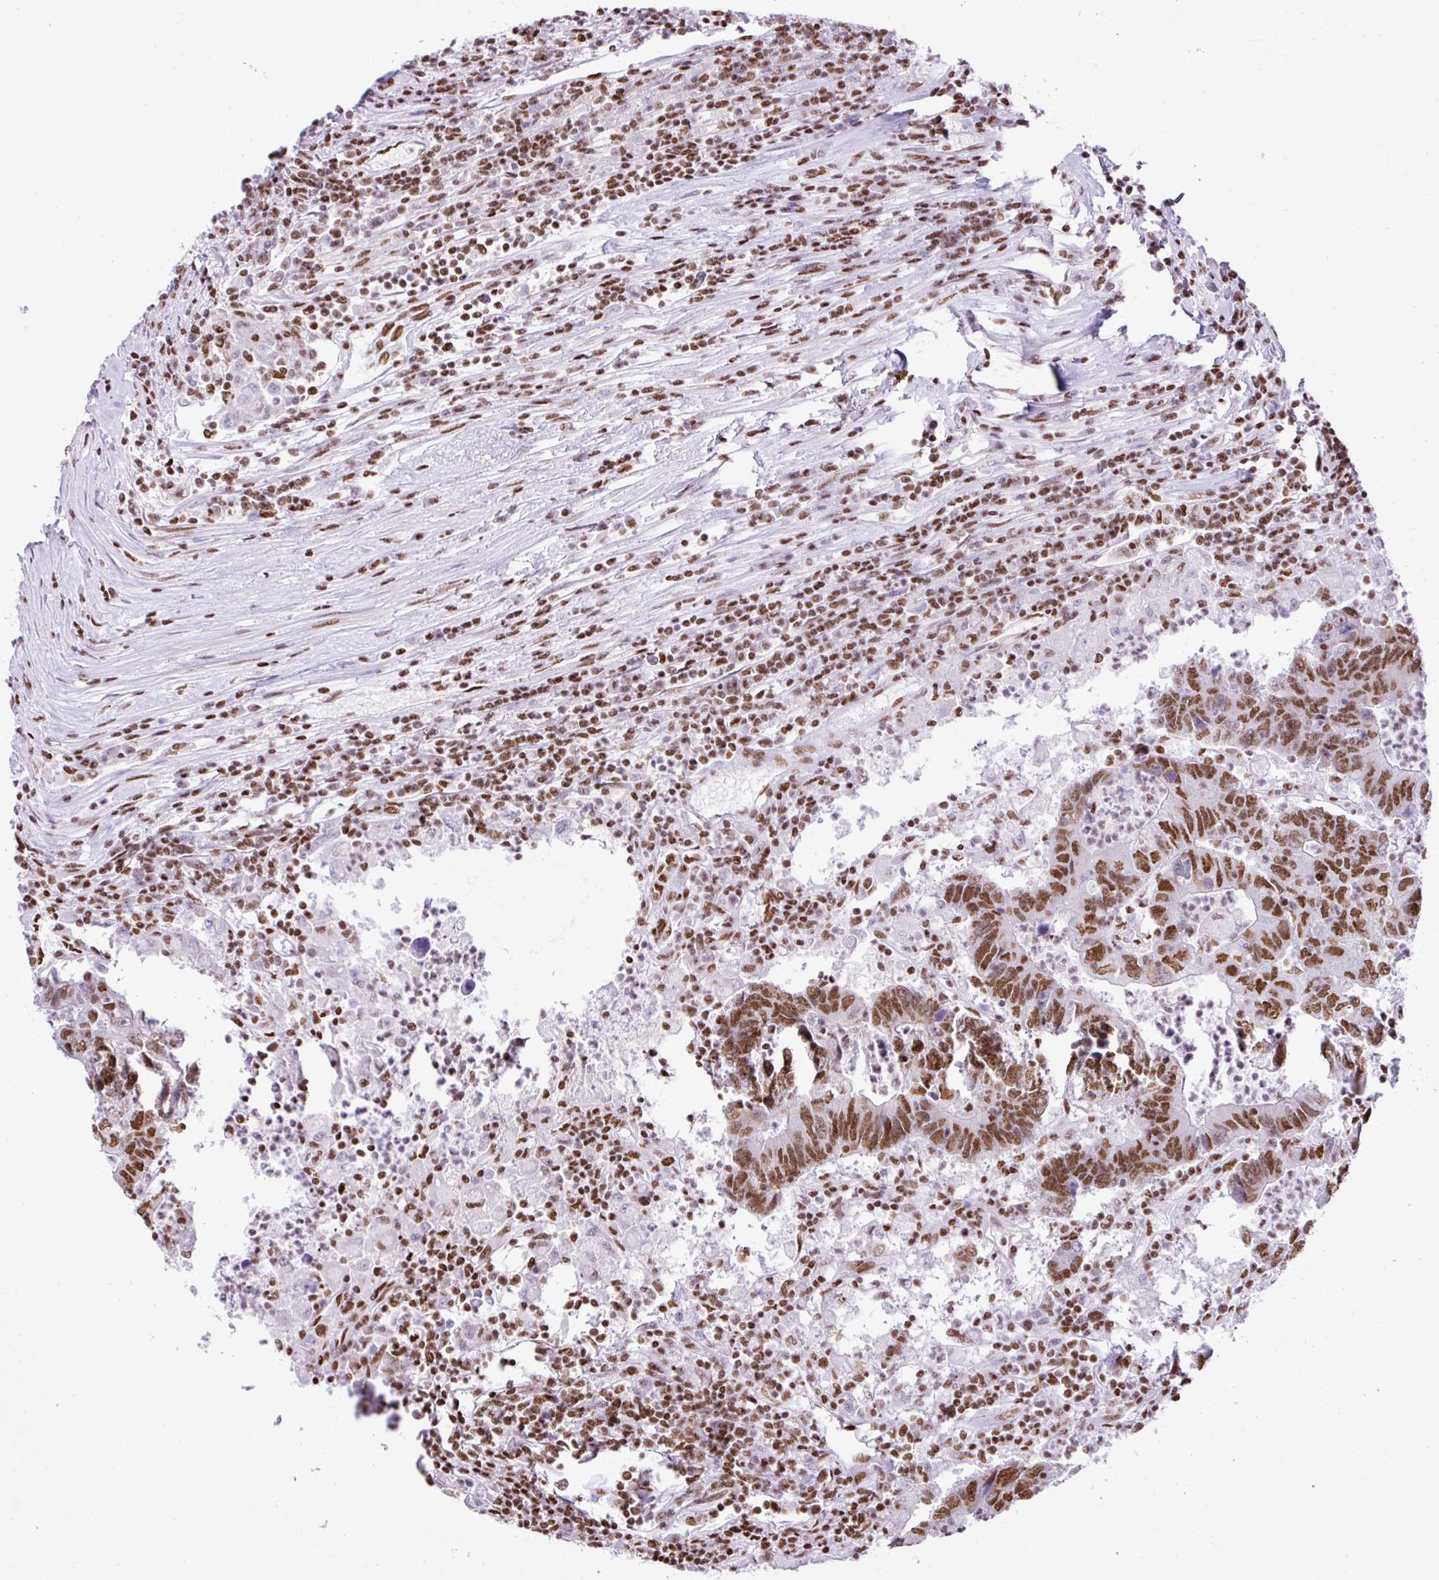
{"staining": {"intensity": "moderate", "quantity": ">75%", "location": "nuclear"}, "tissue": "colorectal cancer", "cell_type": "Tumor cells", "image_type": "cancer", "snomed": [{"axis": "morphology", "description": "Adenocarcinoma, NOS"}, {"axis": "topography", "description": "Colon"}], "caption": "High-power microscopy captured an immunohistochemistry (IHC) micrograph of colorectal adenocarcinoma, revealing moderate nuclear staining in about >75% of tumor cells. Nuclei are stained in blue.", "gene": "RARG", "patient": {"sex": "female", "age": 48}}